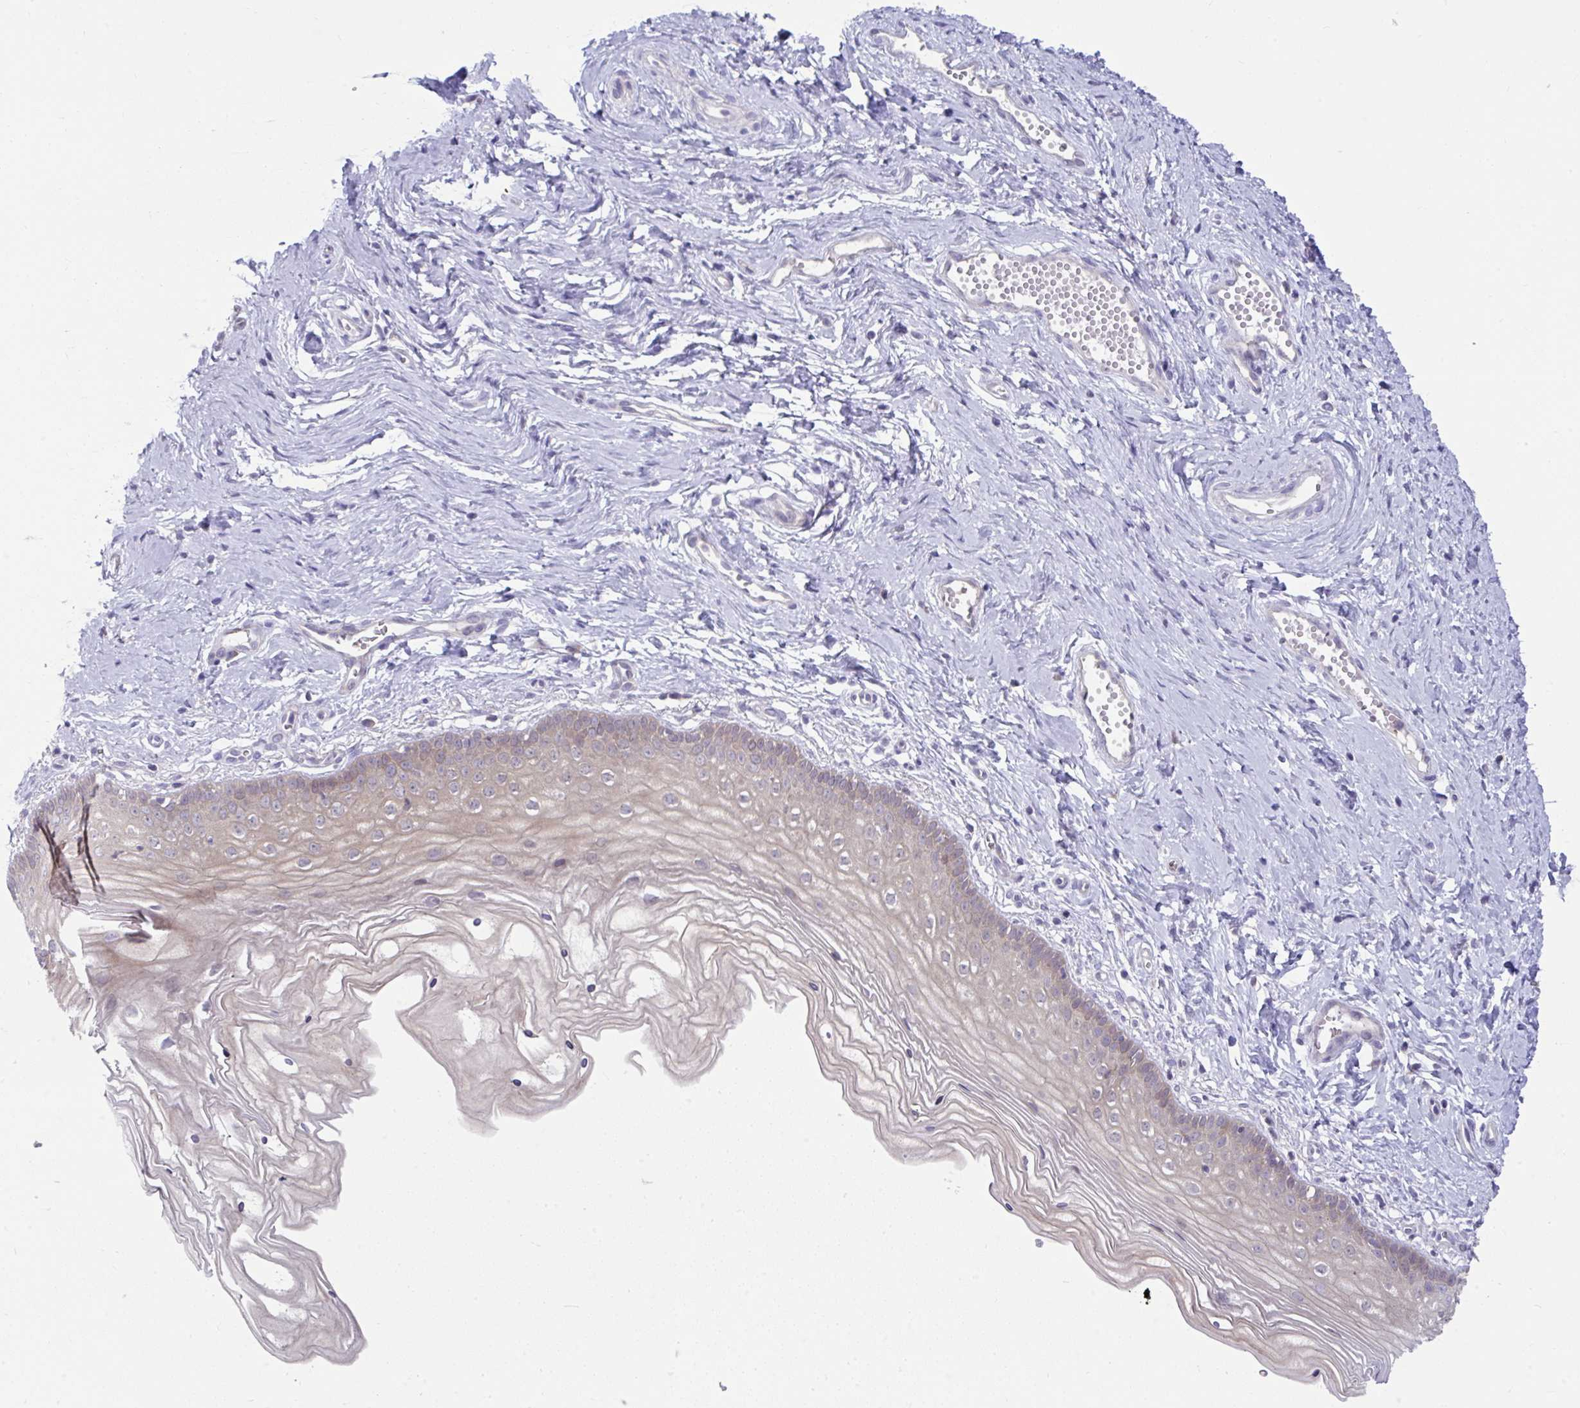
{"staining": {"intensity": "weak", "quantity": "25%-75%", "location": "cytoplasmic/membranous"}, "tissue": "vagina", "cell_type": "Squamous epithelial cells", "image_type": "normal", "snomed": [{"axis": "morphology", "description": "Normal tissue, NOS"}, {"axis": "topography", "description": "Vagina"}], "caption": "High-power microscopy captured an immunohistochemistry micrograph of unremarkable vagina, revealing weak cytoplasmic/membranous expression in about 25%-75% of squamous epithelial cells.", "gene": "PCDHB7", "patient": {"sex": "female", "age": 38}}